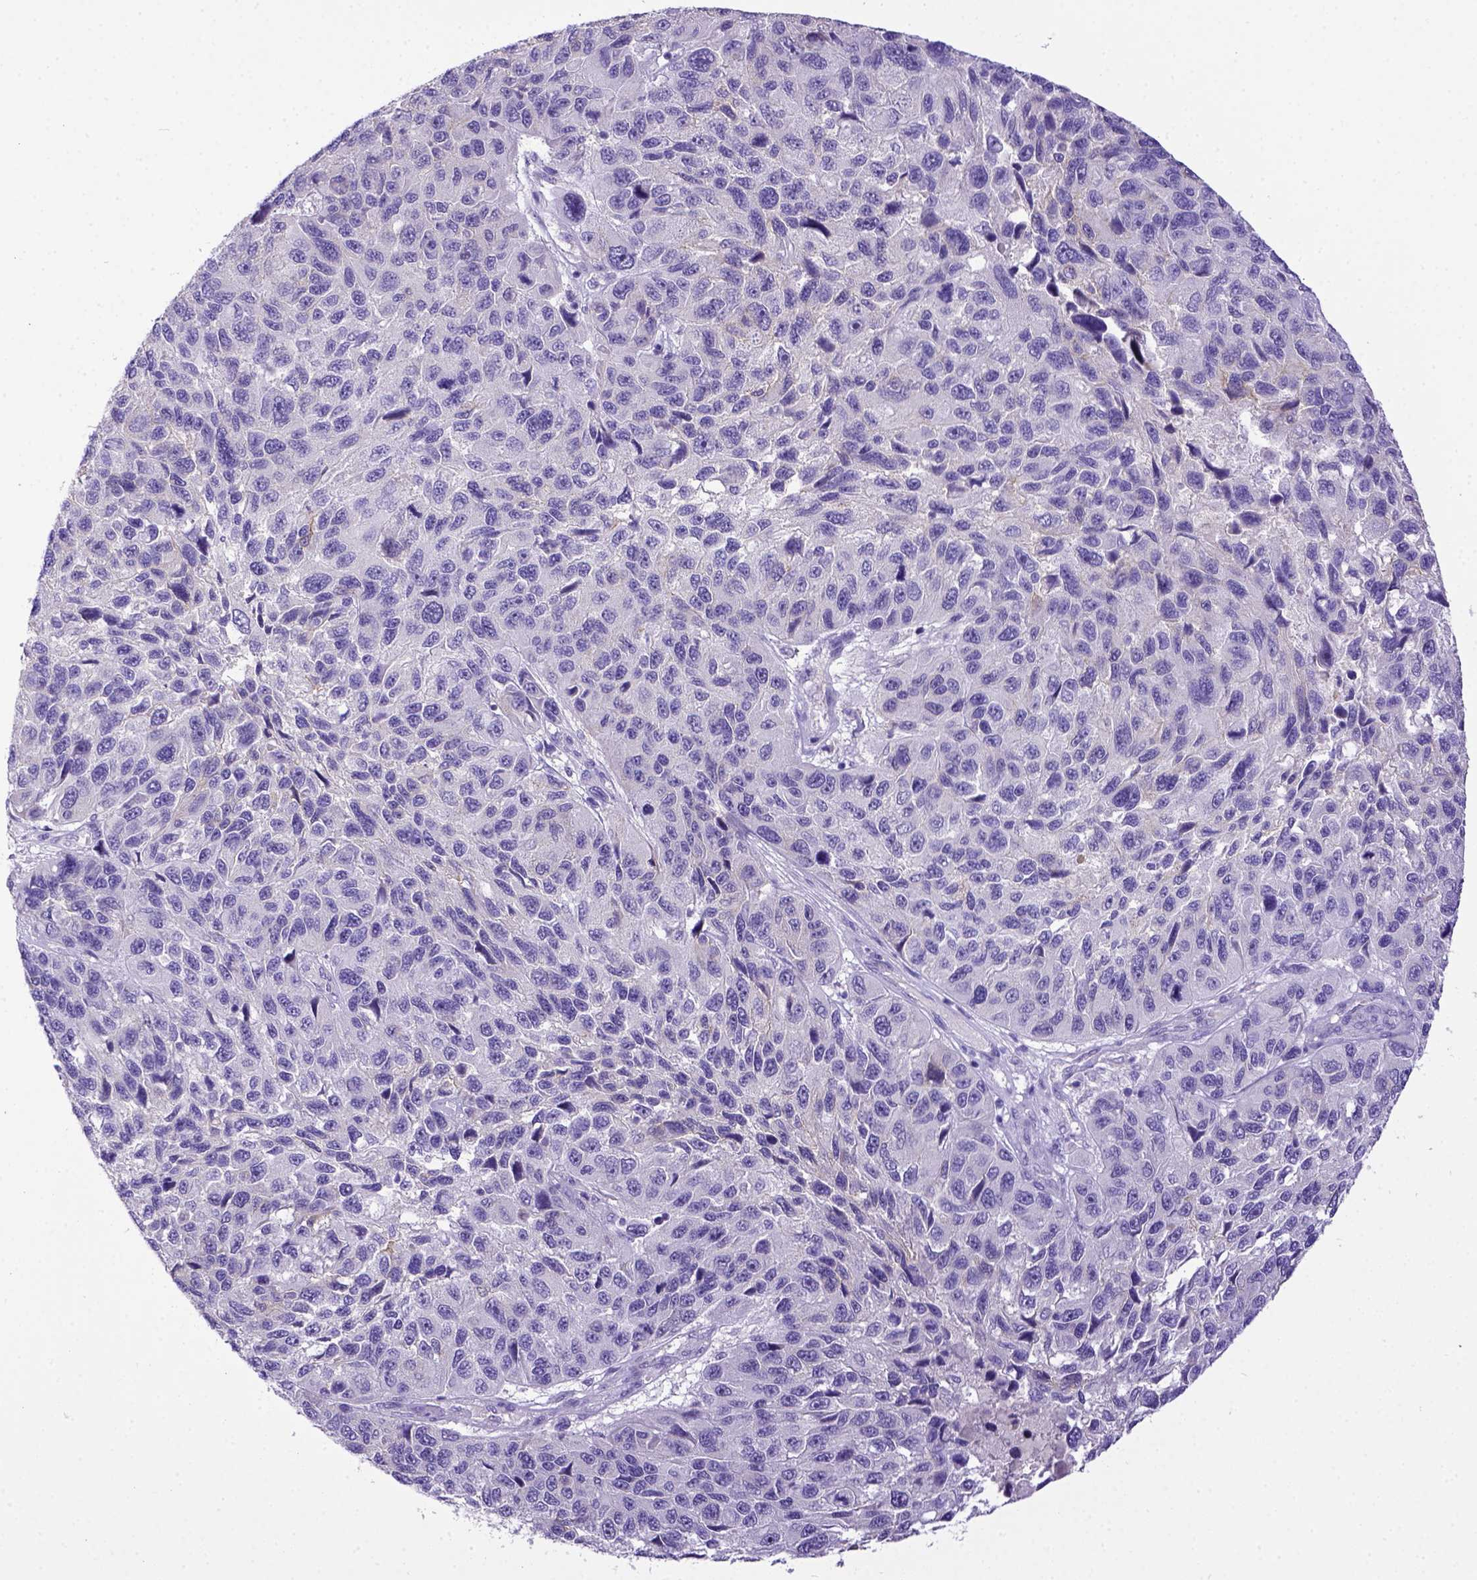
{"staining": {"intensity": "negative", "quantity": "none", "location": "none"}, "tissue": "melanoma", "cell_type": "Tumor cells", "image_type": "cancer", "snomed": [{"axis": "morphology", "description": "Malignant melanoma, NOS"}, {"axis": "topography", "description": "Skin"}], "caption": "This is an immunohistochemistry (IHC) histopathology image of human melanoma. There is no staining in tumor cells.", "gene": "KIT", "patient": {"sex": "male", "age": 53}}